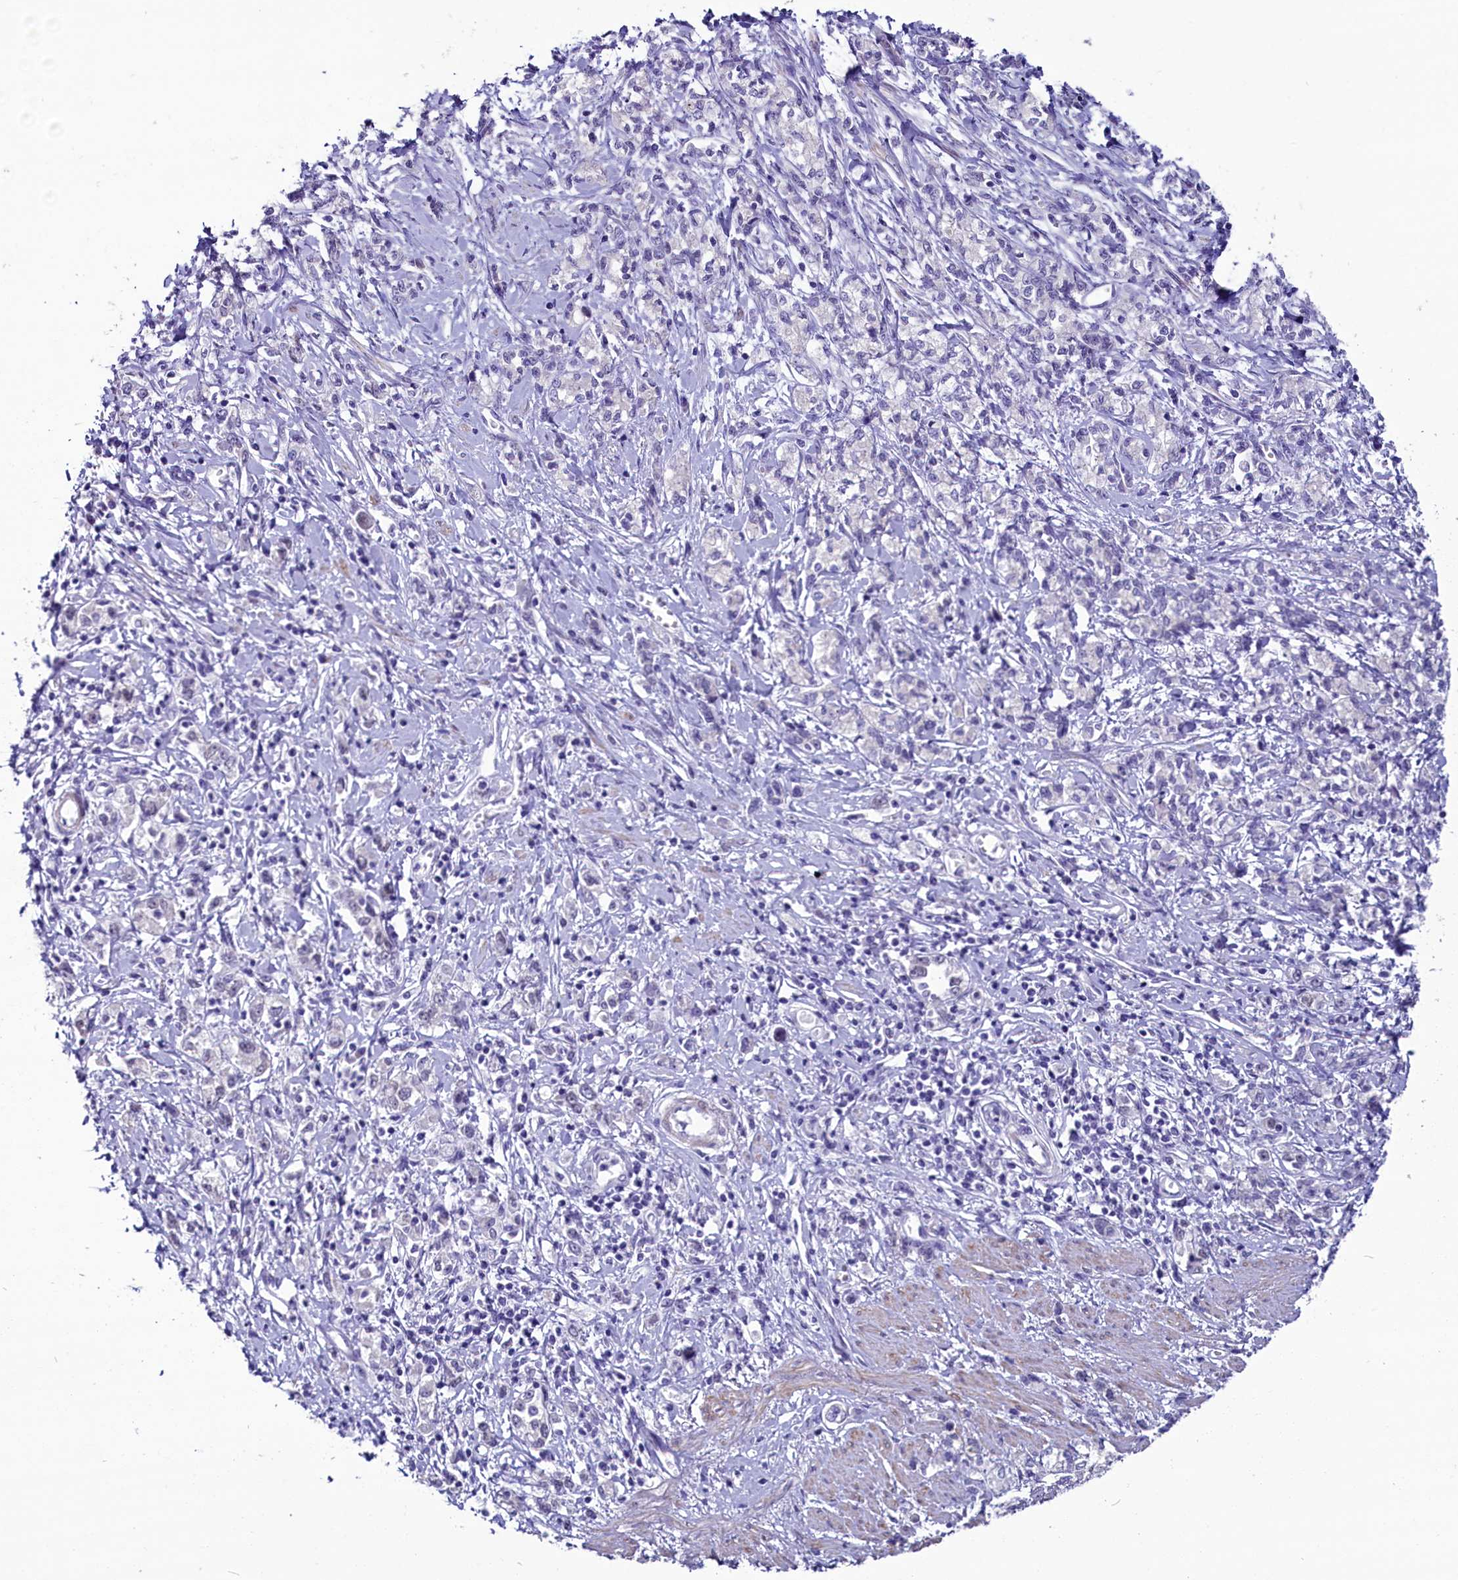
{"staining": {"intensity": "negative", "quantity": "none", "location": "none"}, "tissue": "stomach cancer", "cell_type": "Tumor cells", "image_type": "cancer", "snomed": [{"axis": "morphology", "description": "Adenocarcinoma, NOS"}, {"axis": "topography", "description": "Stomach"}], "caption": "Human stomach cancer stained for a protein using IHC demonstrates no expression in tumor cells.", "gene": "SCD5", "patient": {"sex": "female", "age": 76}}